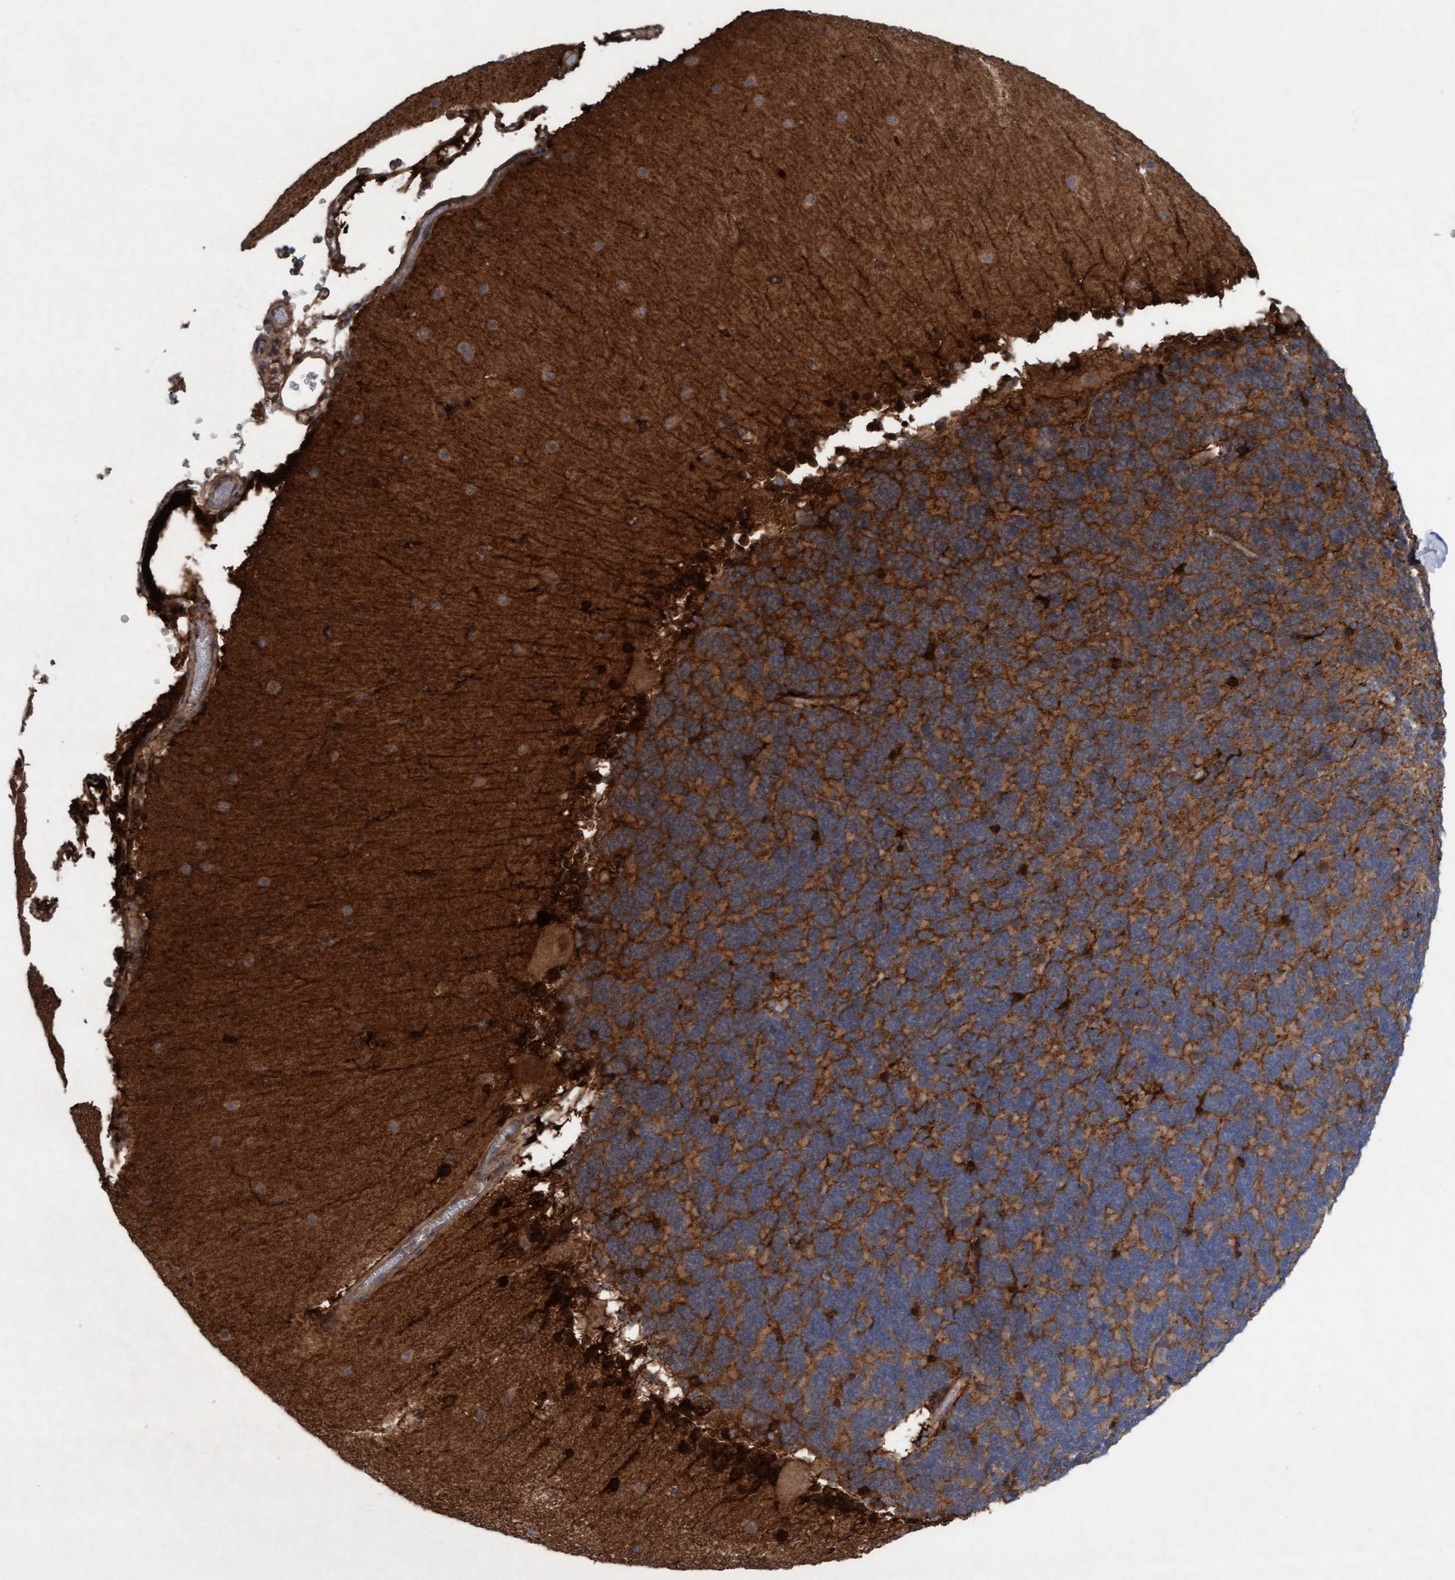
{"staining": {"intensity": "moderate", "quantity": ">75%", "location": "cytoplasmic/membranous"}, "tissue": "cerebellum", "cell_type": "Cells in granular layer", "image_type": "normal", "snomed": [{"axis": "morphology", "description": "Normal tissue, NOS"}, {"axis": "topography", "description": "Cerebellum"}], "caption": "Human cerebellum stained with a brown dye exhibits moderate cytoplasmic/membranous positive expression in about >75% of cells in granular layer.", "gene": "PLCD1", "patient": {"sex": "female", "age": 19}}